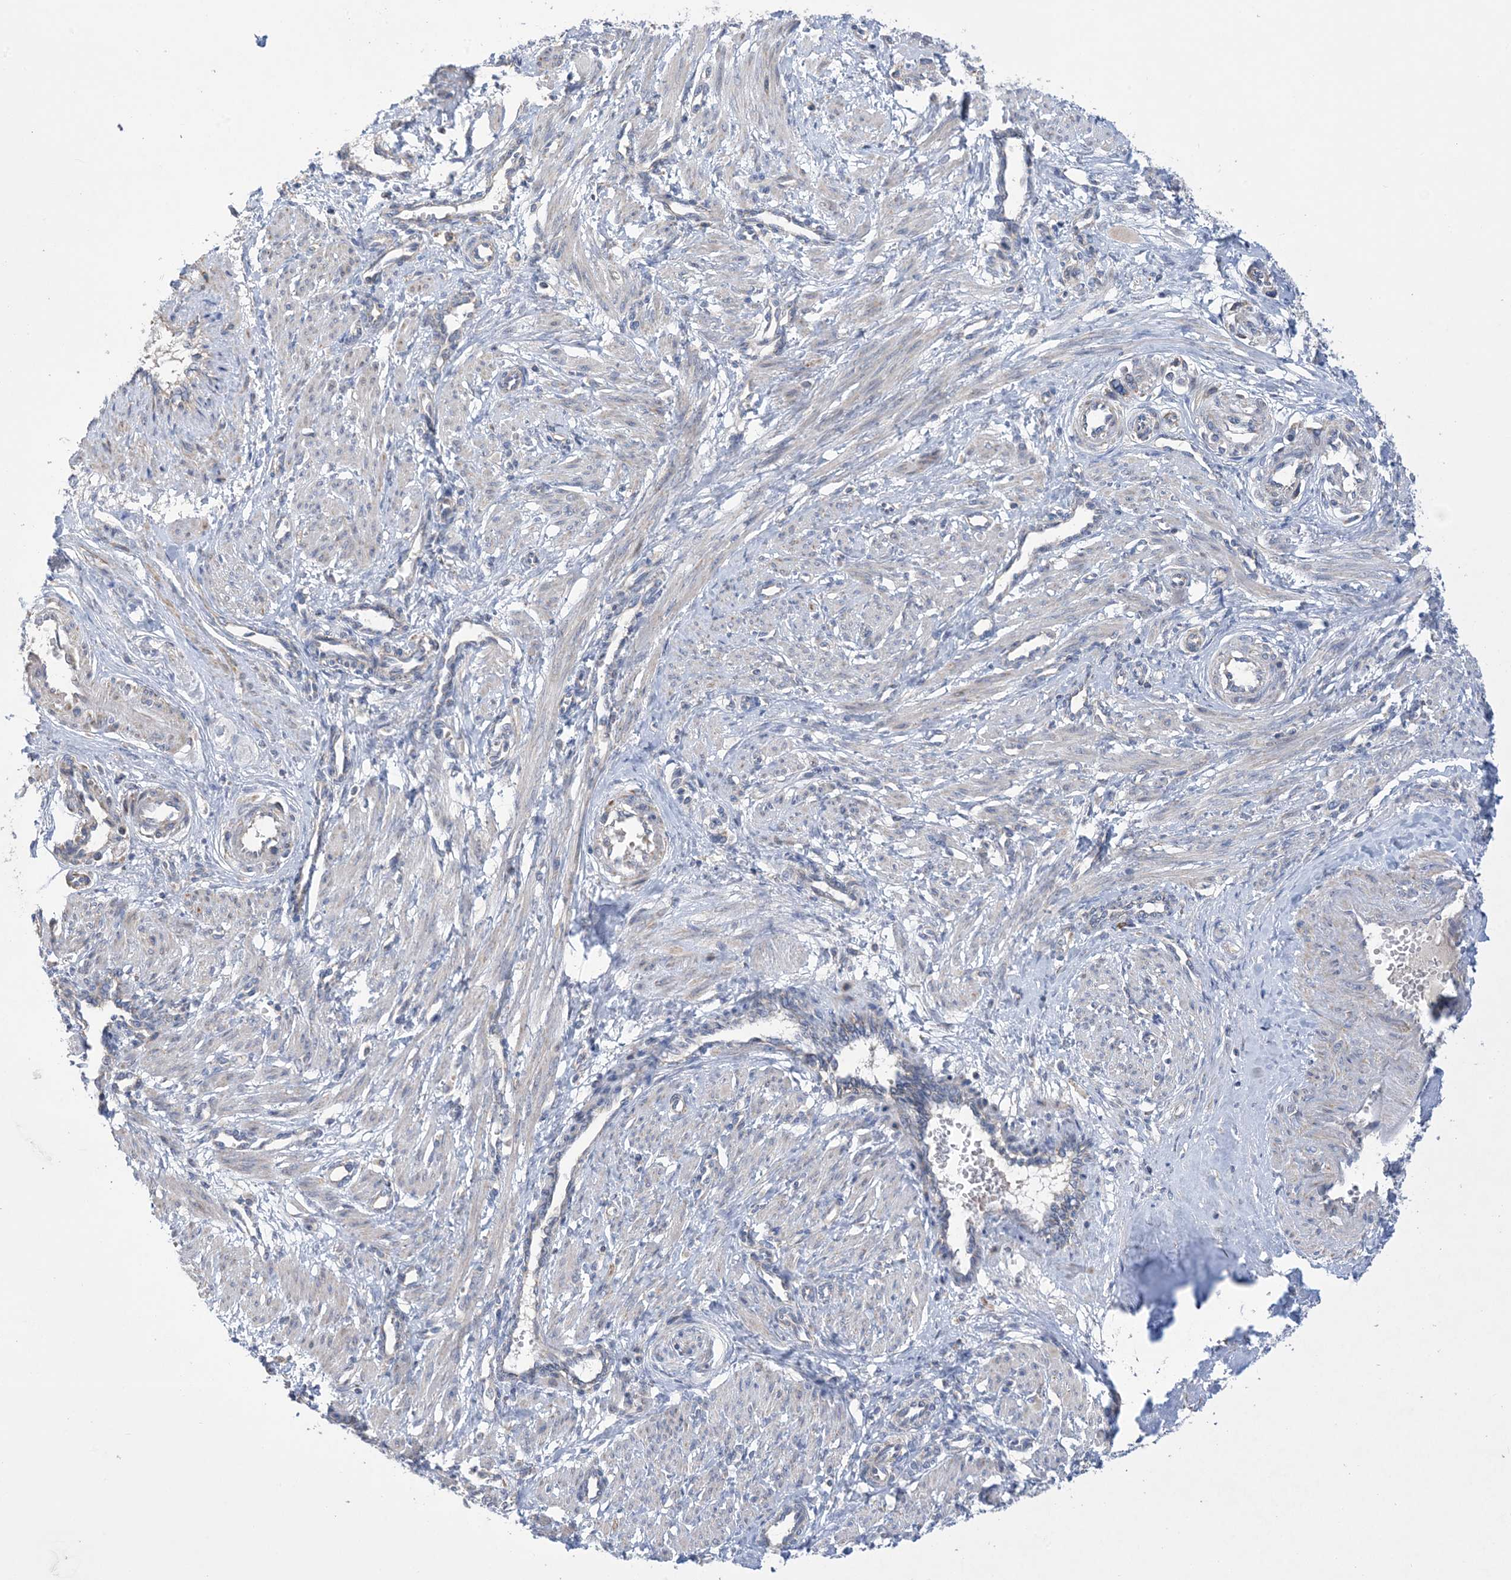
{"staining": {"intensity": "weak", "quantity": "<25%", "location": "cytoplasmic/membranous"}, "tissue": "smooth muscle", "cell_type": "Smooth muscle cells", "image_type": "normal", "snomed": [{"axis": "morphology", "description": "Normal tissue, NOS"}, {"axis": "topography", "description": "Endometrium"}], "caption": "Smooth muscle cells are negative for brown protein staining in unremarkable smooth muscle. (DAB (3,3'-diaminobenzidine) IHC visualized using brightfield microscopy, high magnification).", "gene": "CLEC16A", "patient": {"sex": "female", "age": 33}}